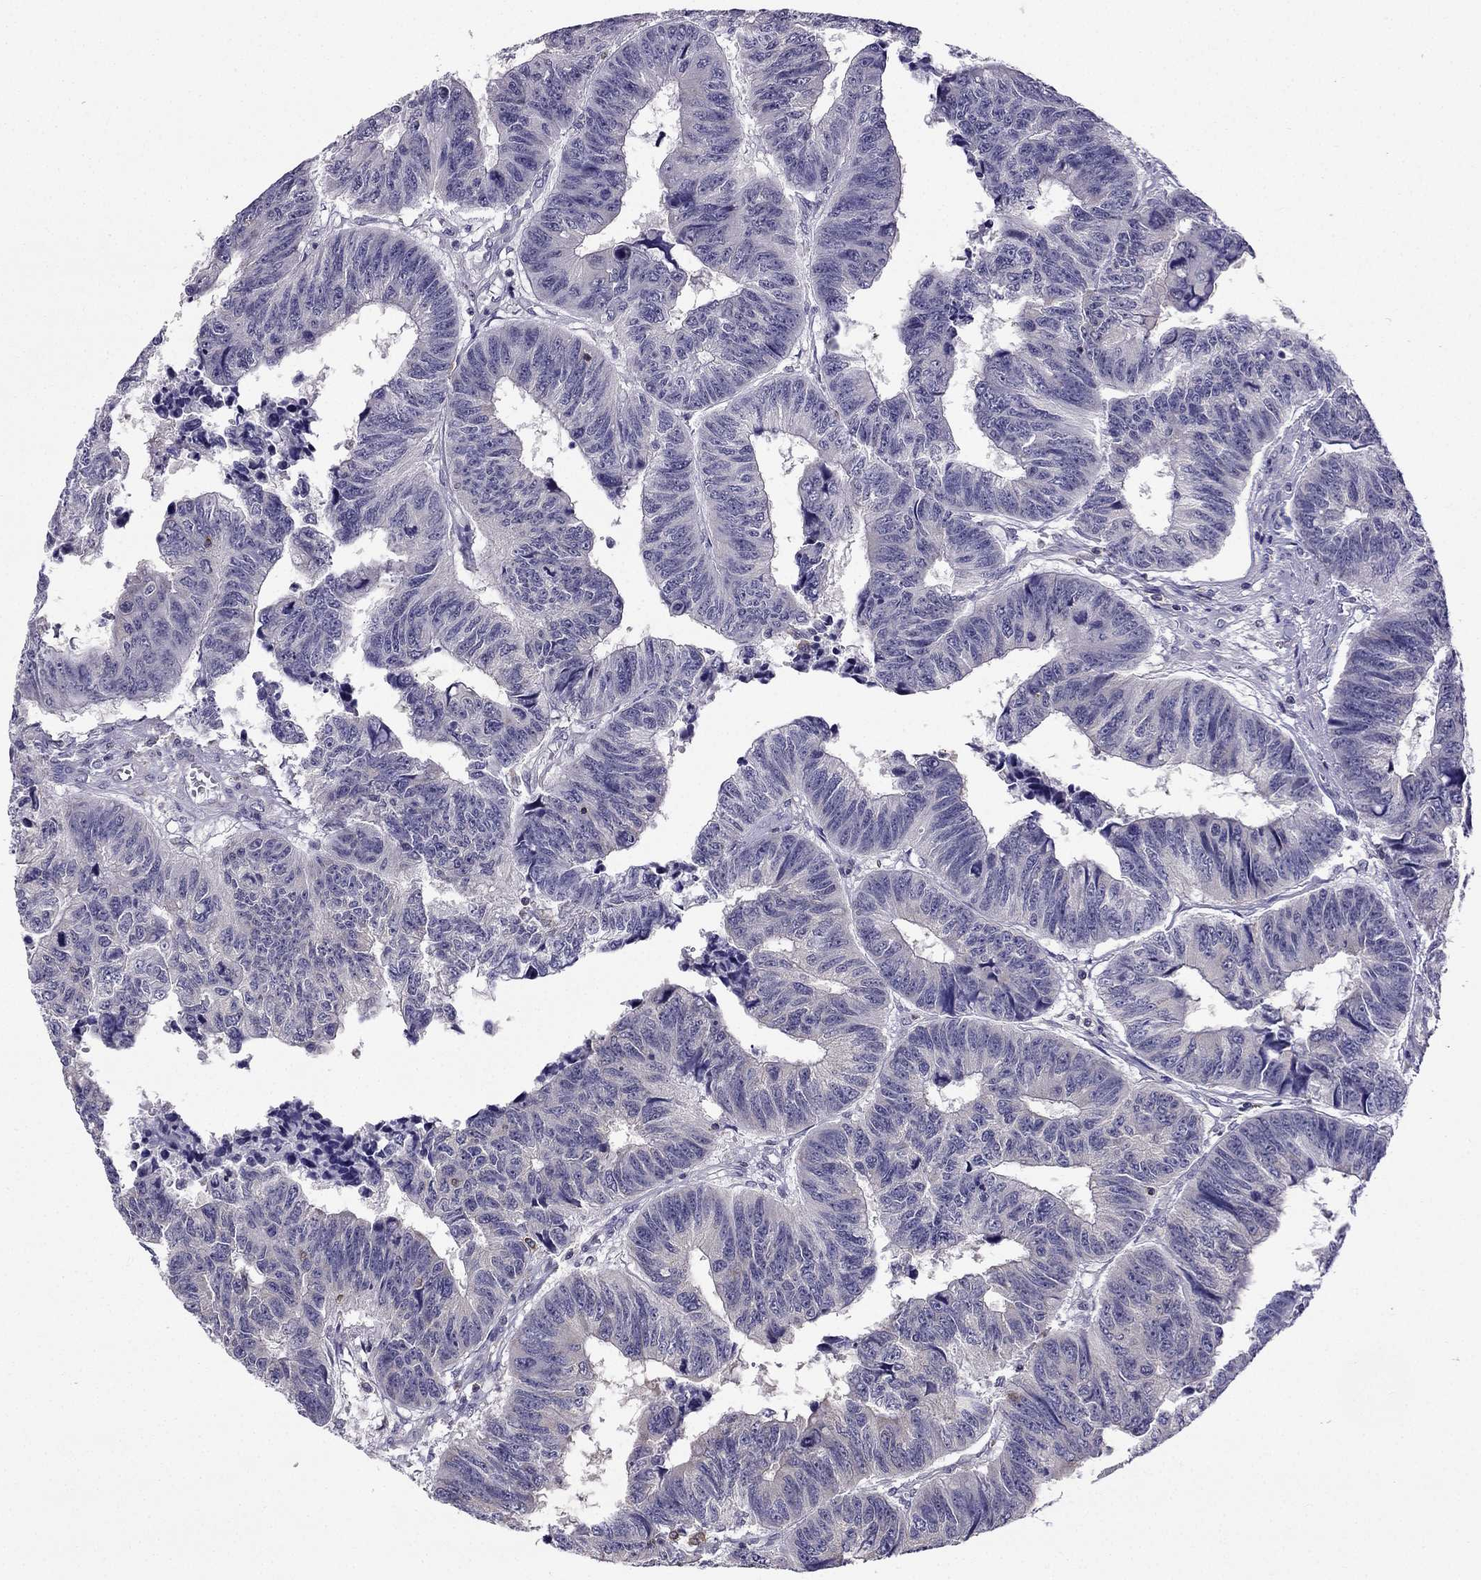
{"staining": {"intensity": "negative", "quantity": "none", "location": "none"}, "tissue": "colorectal cancer", "cell_type": "Tumor cells", "image_type": "cancer", "snomed": [{"axis": "morphology", "description": "Adenocarcinoma, NOS"}, {"axis": "topography", "description": "Rectum"}], "caption": "IHC photomicrograph of human adenocarcinoma (colorectal) stained for a protein (brown), which displays no staining in tumor cells.", "gene": "CCK", "patient": {"sex": "female", "age": 85}}